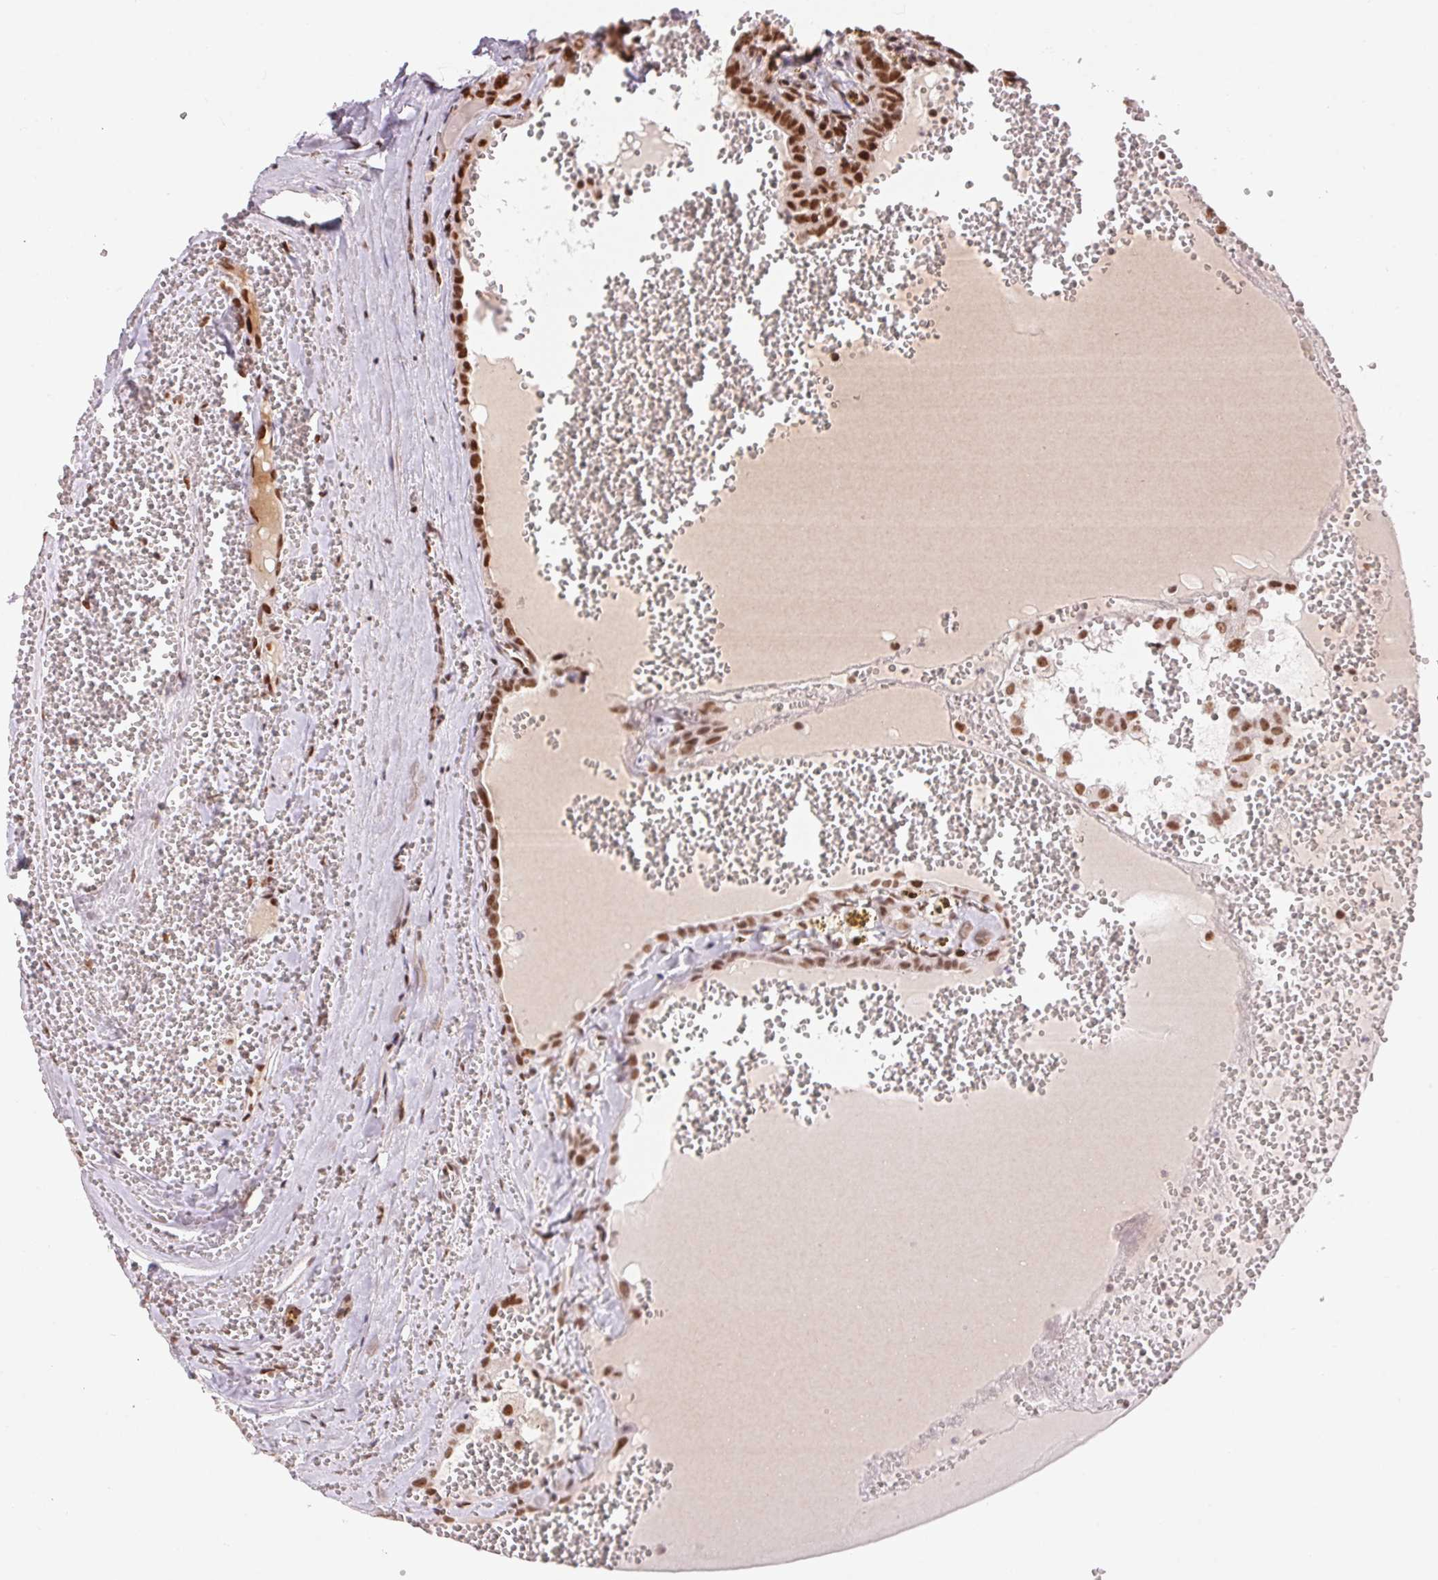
{"staining": {"intensity": "moderate", "quantity": "<25%", "location": "nuclear"}, "tissue": "thyroid cancer", "cell_type": "Tumor cells", "image_type": "cancer", "snomed": [{"axis": "morphology", "description": "Papillary adenocarcinoma, NOS"}, {"axis": "topography", "description": "Thyroid gland"}], "caption": "Protein staining of thyroid papillary adenocarcinoma tissue reveals moderate nuclear expression in about <25% of tumor cells.", "gene": "ZNF80", "patient": {"sex": "female", "age": 21}}